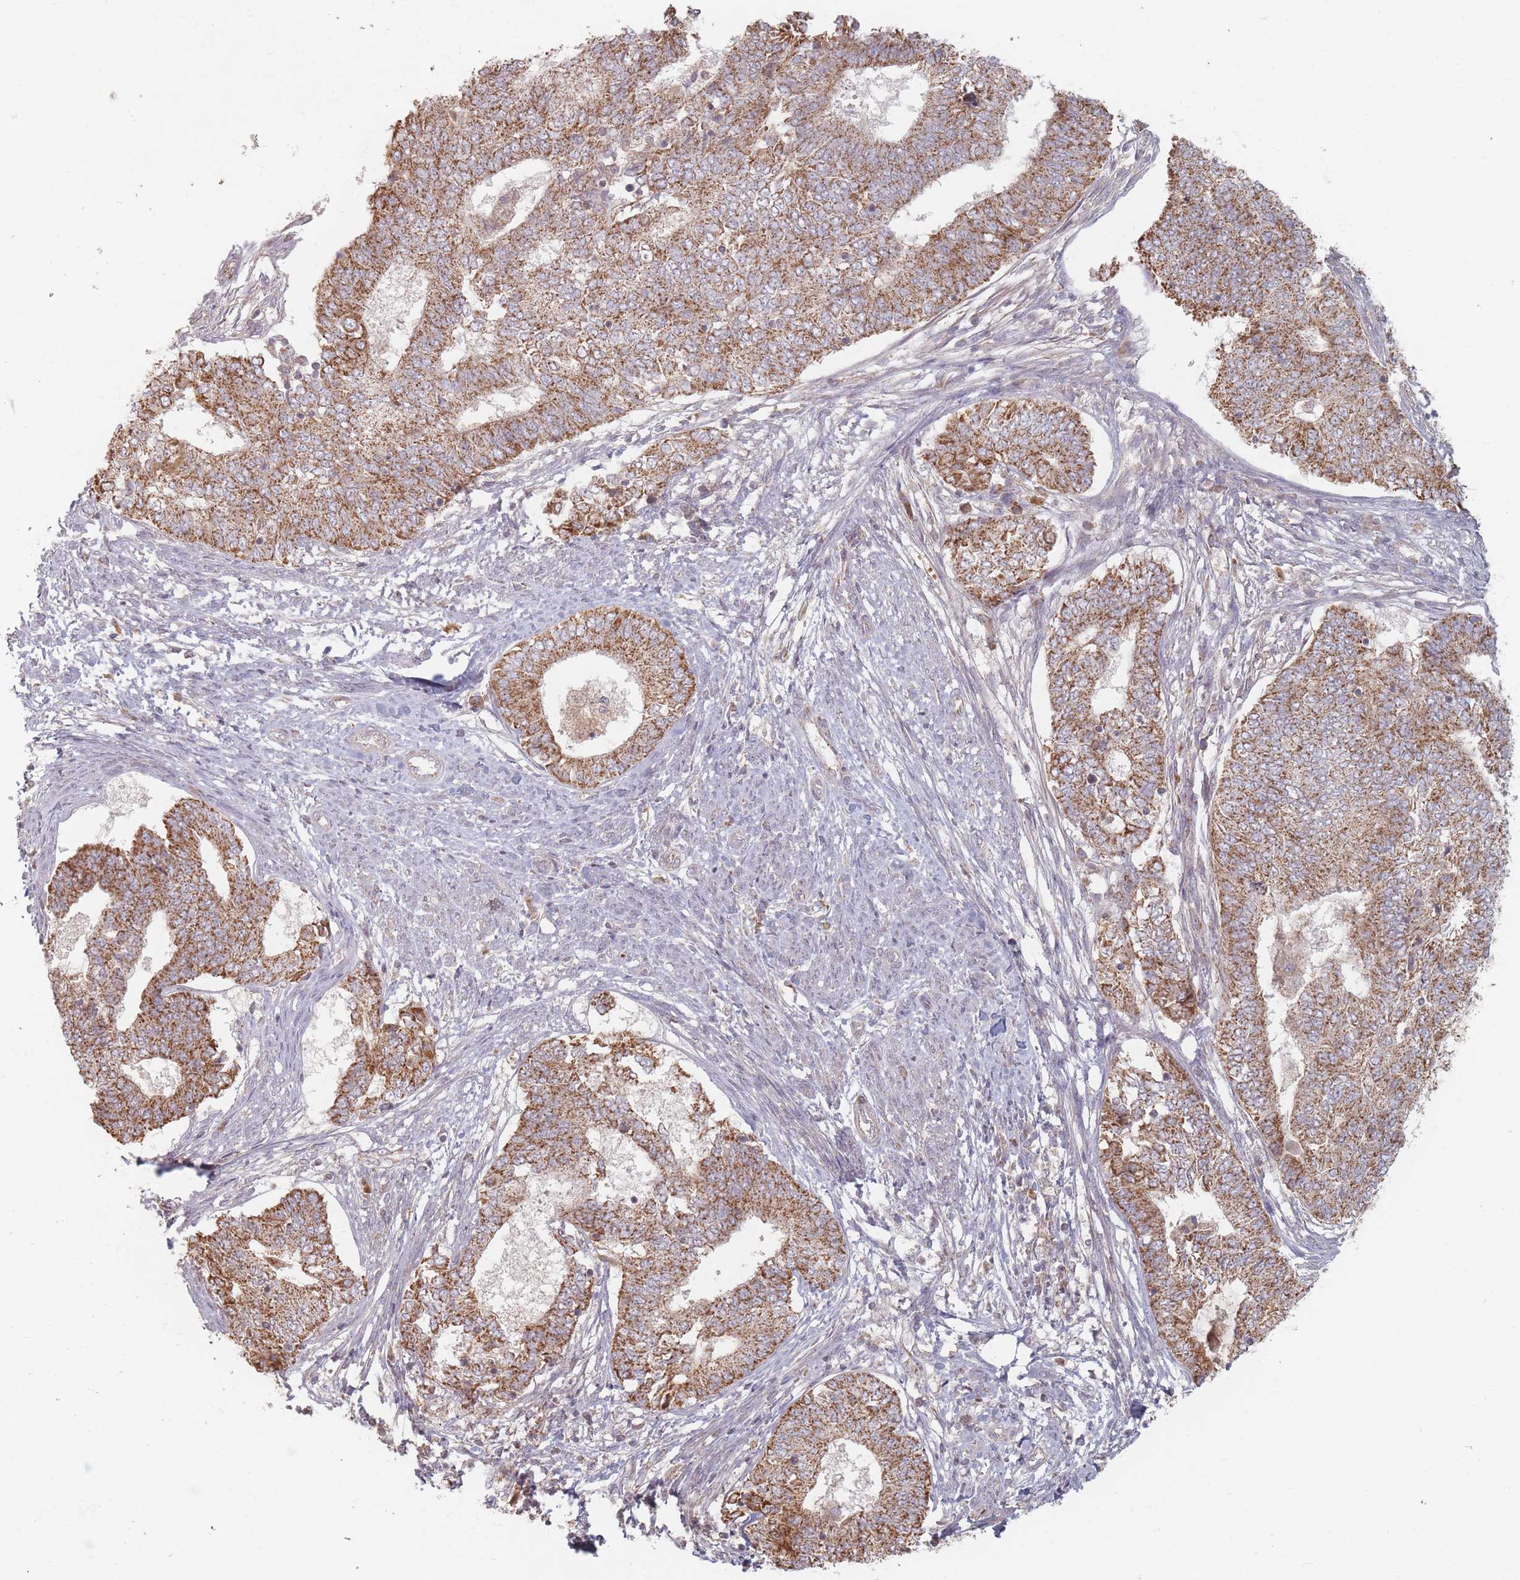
{"staining": {"intensity": "moderate", "quantity": ">75%", "location": "cytoplasmic/membranous"}, "tissue": "endometrial cancer", "cell_type": "Tumor cells", "image_type": "cancer", "snomed": [{"axis": "morphology", "description": "Adenocarcinoma, NOS"}, {"axis": "topography", "description": "Endometrium"}], "caption": "Immunohistochemistry (IHC) staining of endometrial cancer (adenocarcinoma), which reveals medium levels of moderate cytoplasmic/membranous expression in approximately >75% of tumor cells indicating moderate cytoplasmic/membranous protein staining. The staining was performed using DAB (brown) for protein detection and nuclei were counterstained in hematoxylin (blue).", "gene": "OR2M4", "patient": {"sex": "female", "age": 62}}